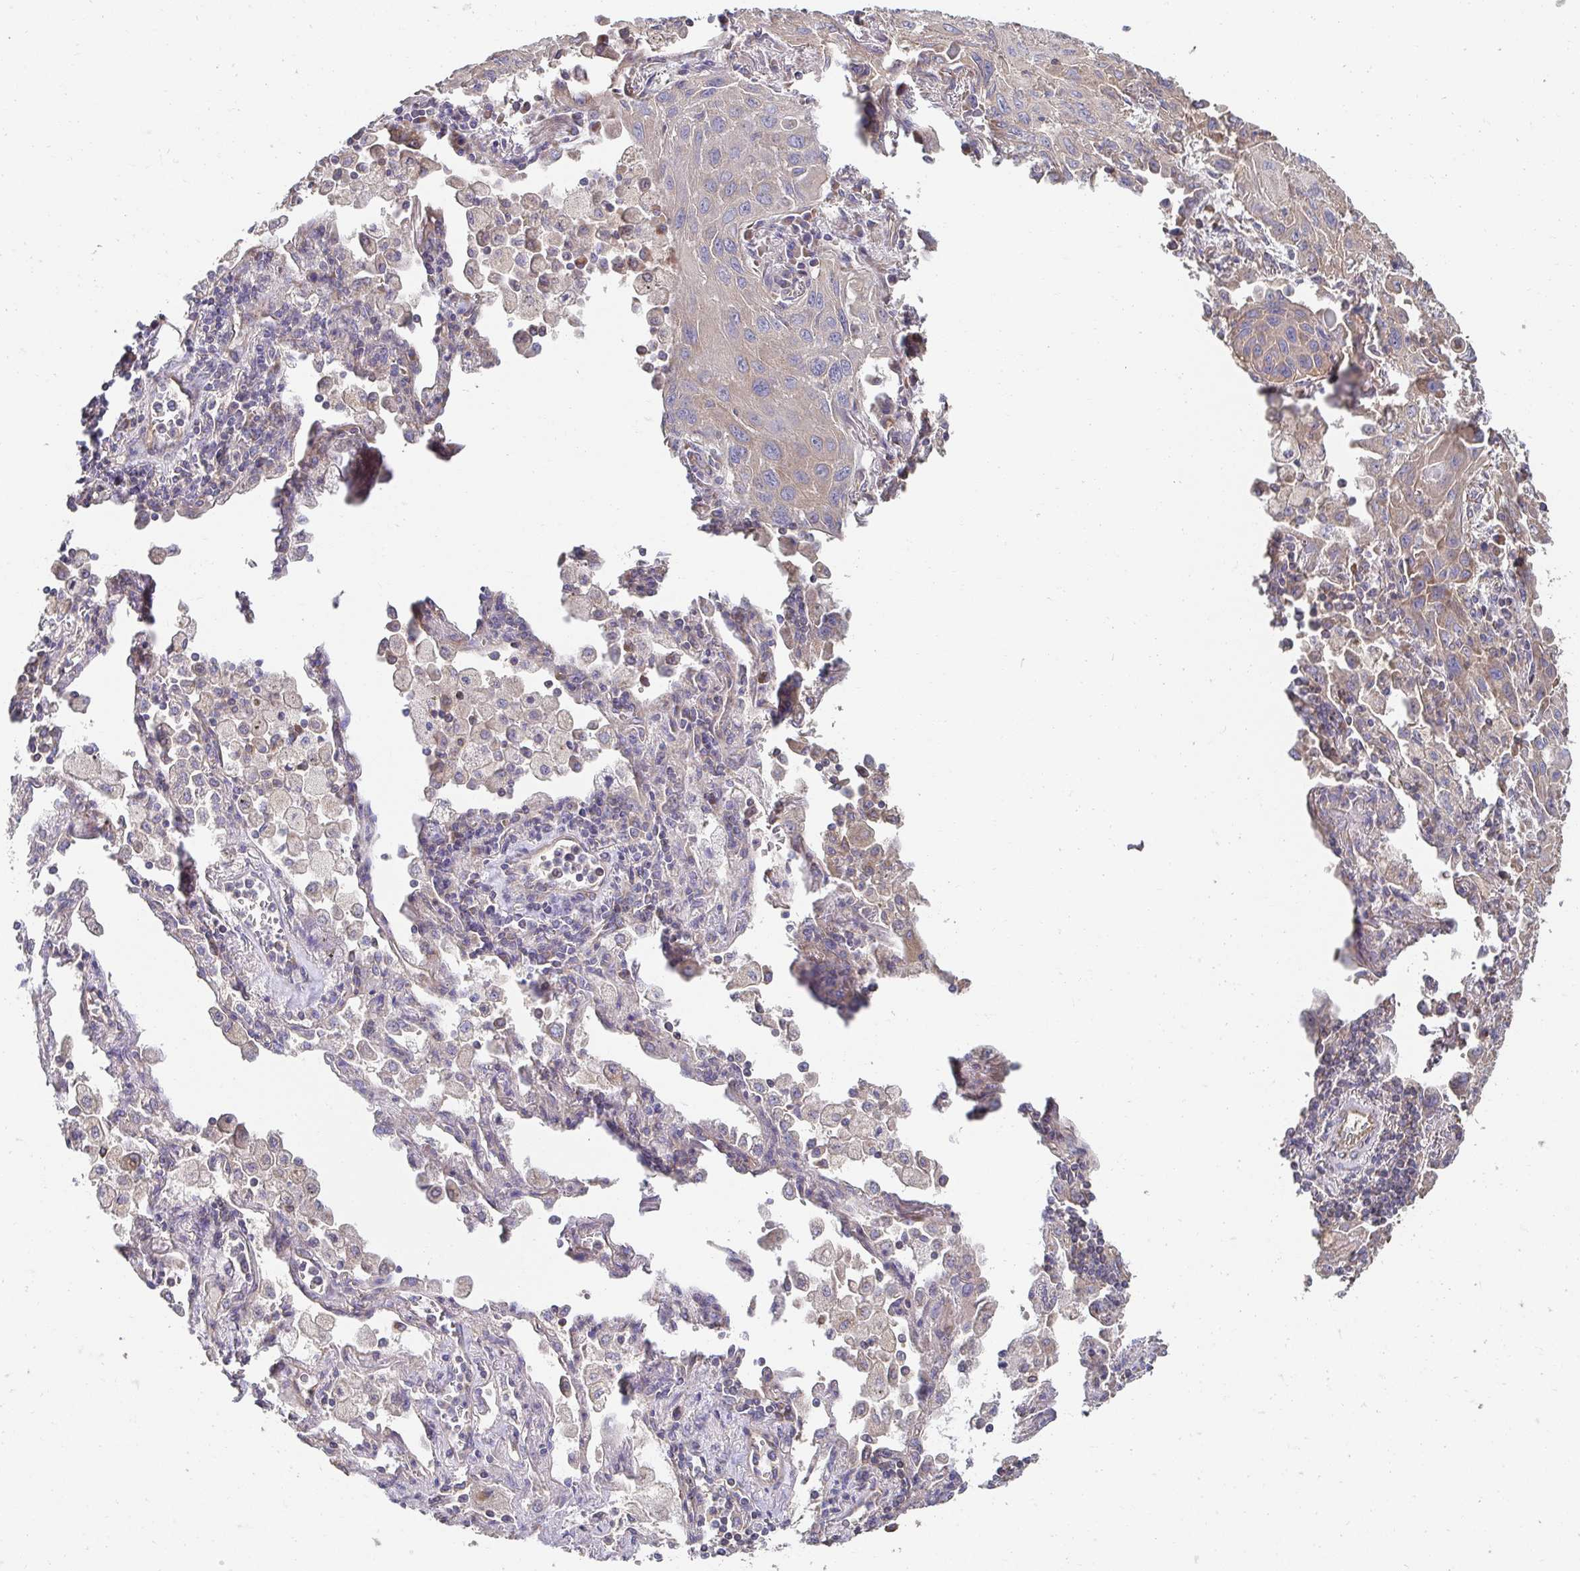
{"staining": {"intensity": "weak", "quantity": "25%-75%", "location": "cytoplasmic/membranous"}, "tissue": "lung cancer", "cell_type": "Tumor cells", "image_type": "cancer", "snomed": [{"axis": "morphology", "description": "Squamous cell carcinoma, NOS"}, {"axis": "topography", "description": "Lung"}], "caption": "Lung cancer (squamous cell carcinoma) stained with DAB (3,3'-diaminobenzidine) immunohistochemistry (IHC) displays low levels of weak cytoplasmic/membranous positivity in approximately 25%-75% of tumor cells.", "gene": "APBB1", "patient": {"sex": "male", "age": 79}}